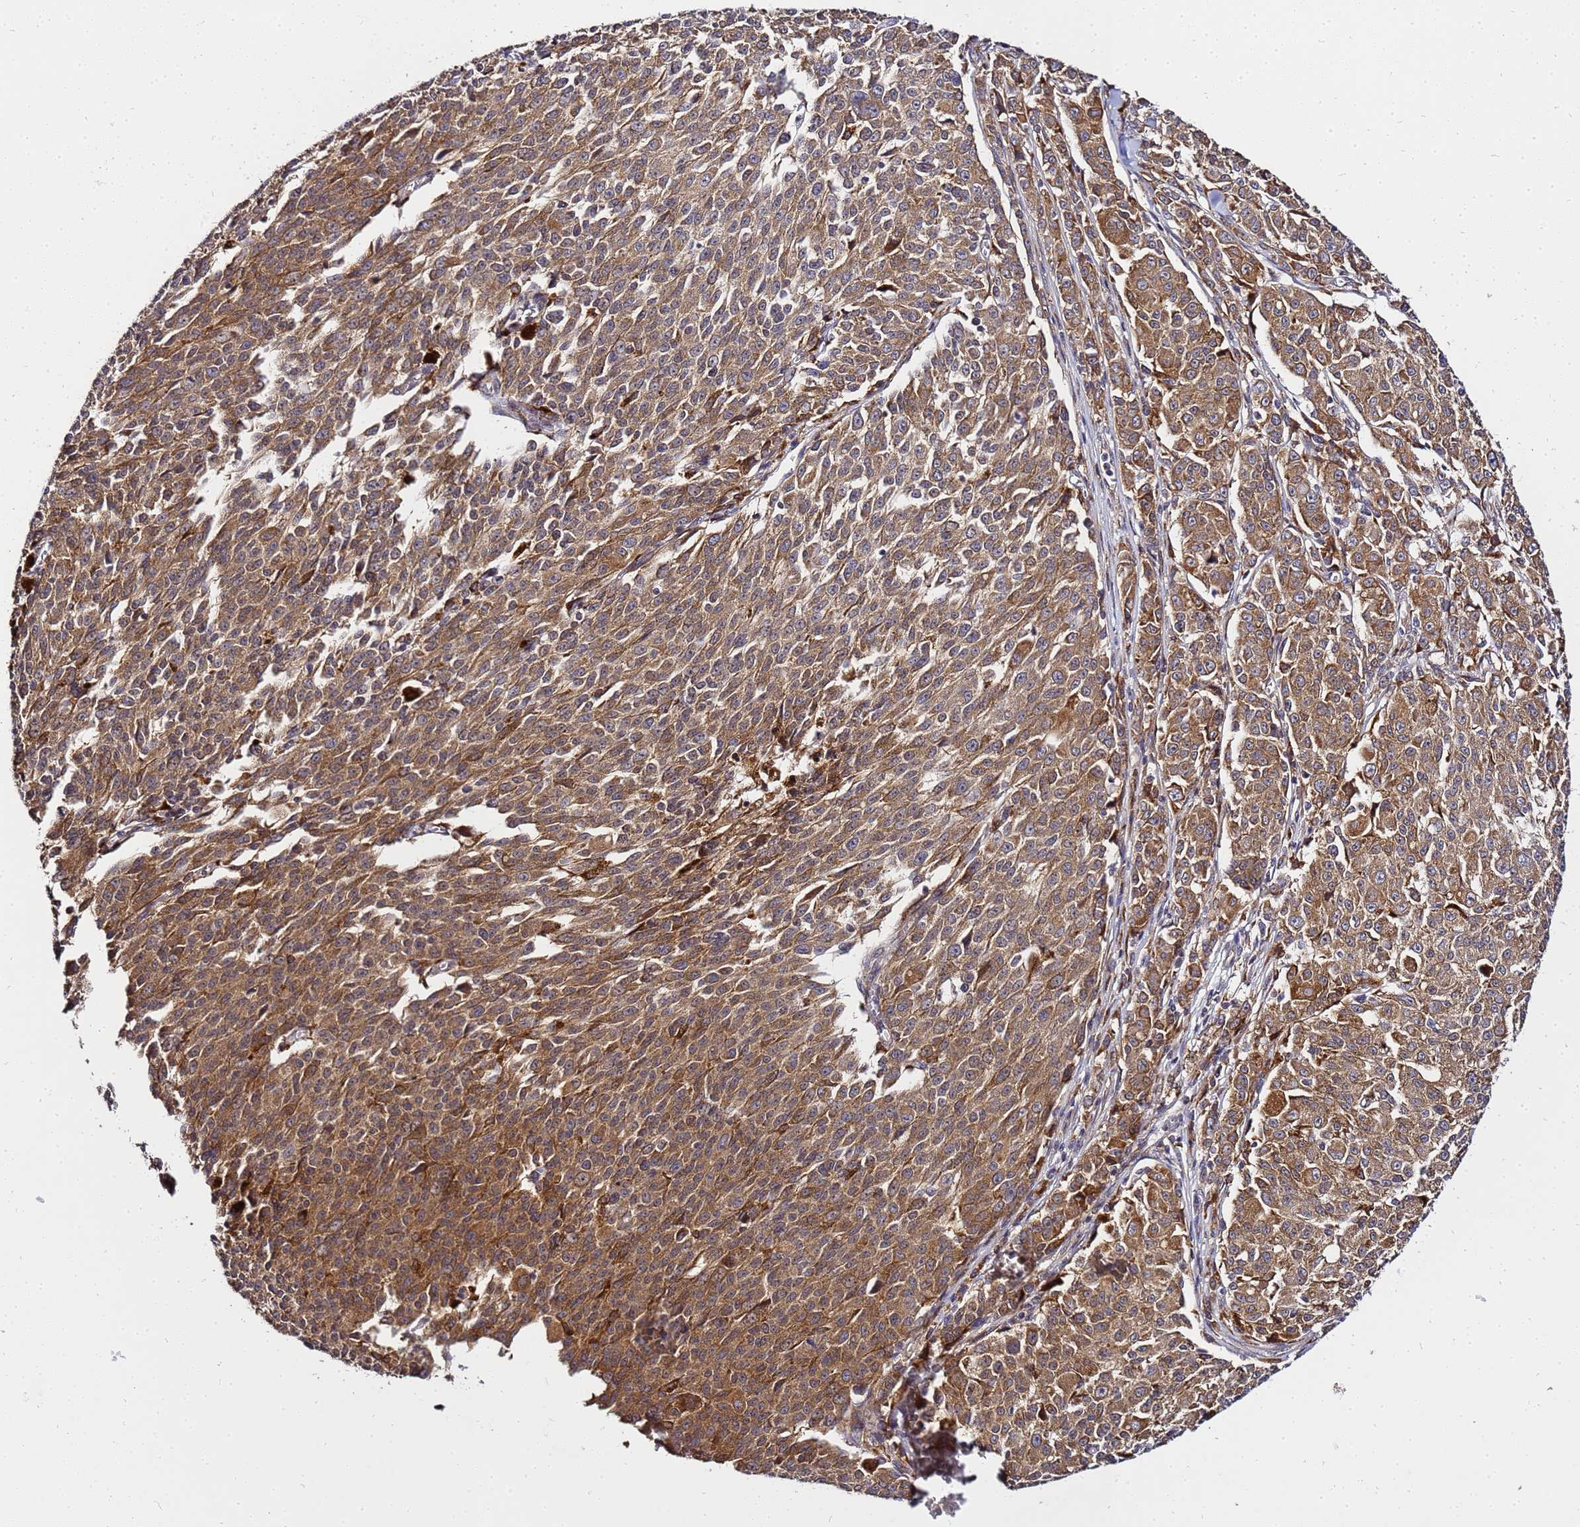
{"staining": {"intensity": "moderate", "quantity": ">75%", "location": "cytoplasmic/membranous"}, "tissue": "melanoma", "cell_type": "Tumor cells", "image_type": "cancer", "snomed": [{"axis": "morphology", "description": "Malignant melanoma, NOS"}, {"axis": "topography", "description": "Skin"}], "caption": "Melanoma was stained to show a protein in brown. There is medium levels of moderate cytoplasmic/membranous expression in approximately >75% of tumor cells.", "gene": "ADPGK", "patient": {"sex": "female", "age": 52}}